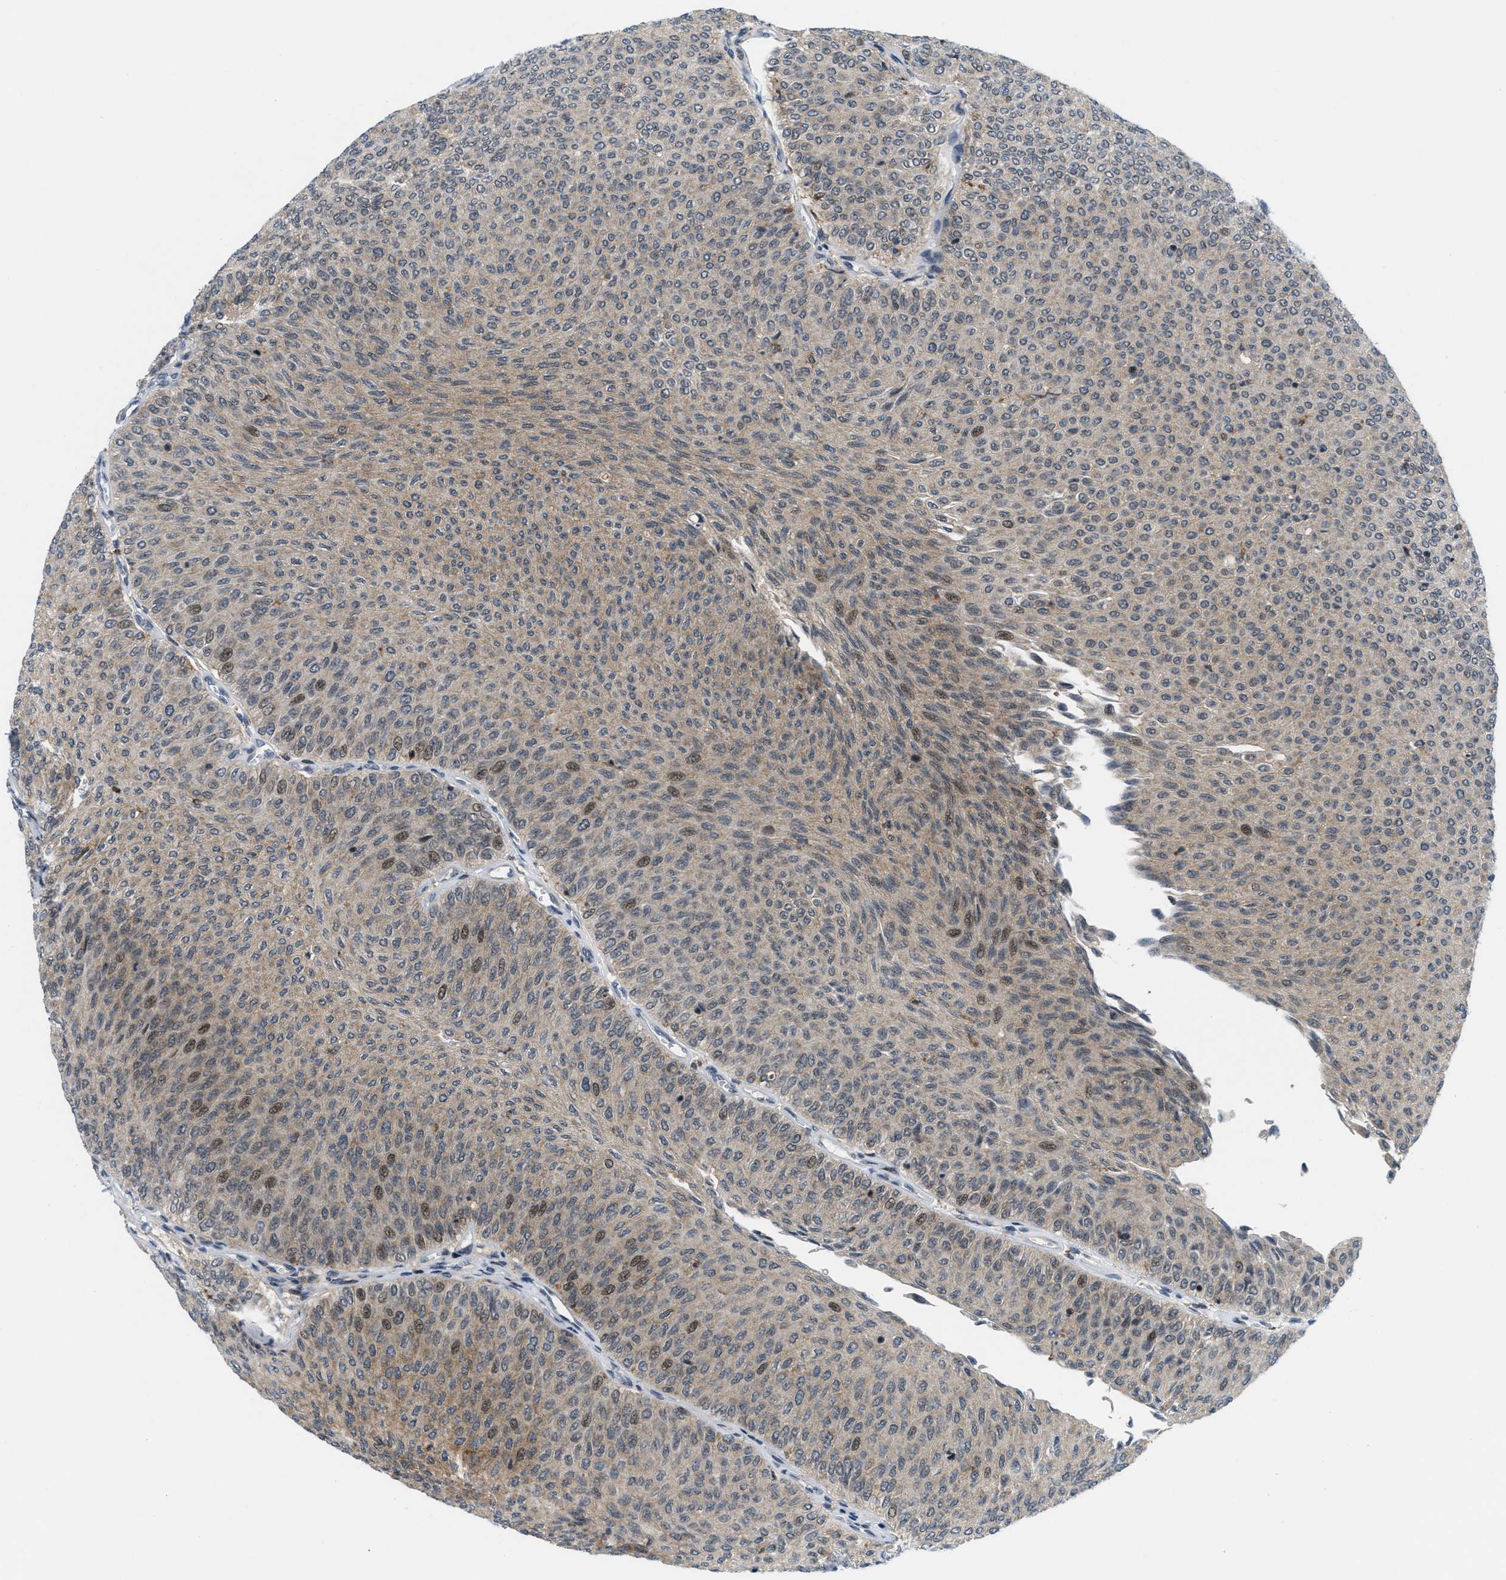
{"staining": {"intensity": "moderate", "quantity": "<25%", "location": "cytoplasmic/membranous,nuclear"}, "tissue": "urothelial cancer", "cell_type": "Tumor cells", "image_type": "cancer", "snomed": [{"axis": "morphology", "description": "Urothelial carcinoma, Low grade"}, {"axis": "topography", "description": "Urinary bladder"}], "caption": "This micrograph demonstrates IHC staining of urothelial cancer, with low moderate cytoplasmic/membranous and nuclear expression in approximately <25% of tumor cells.", "gene": "ING1", "patient": {"sex": "male", "age": 78}}